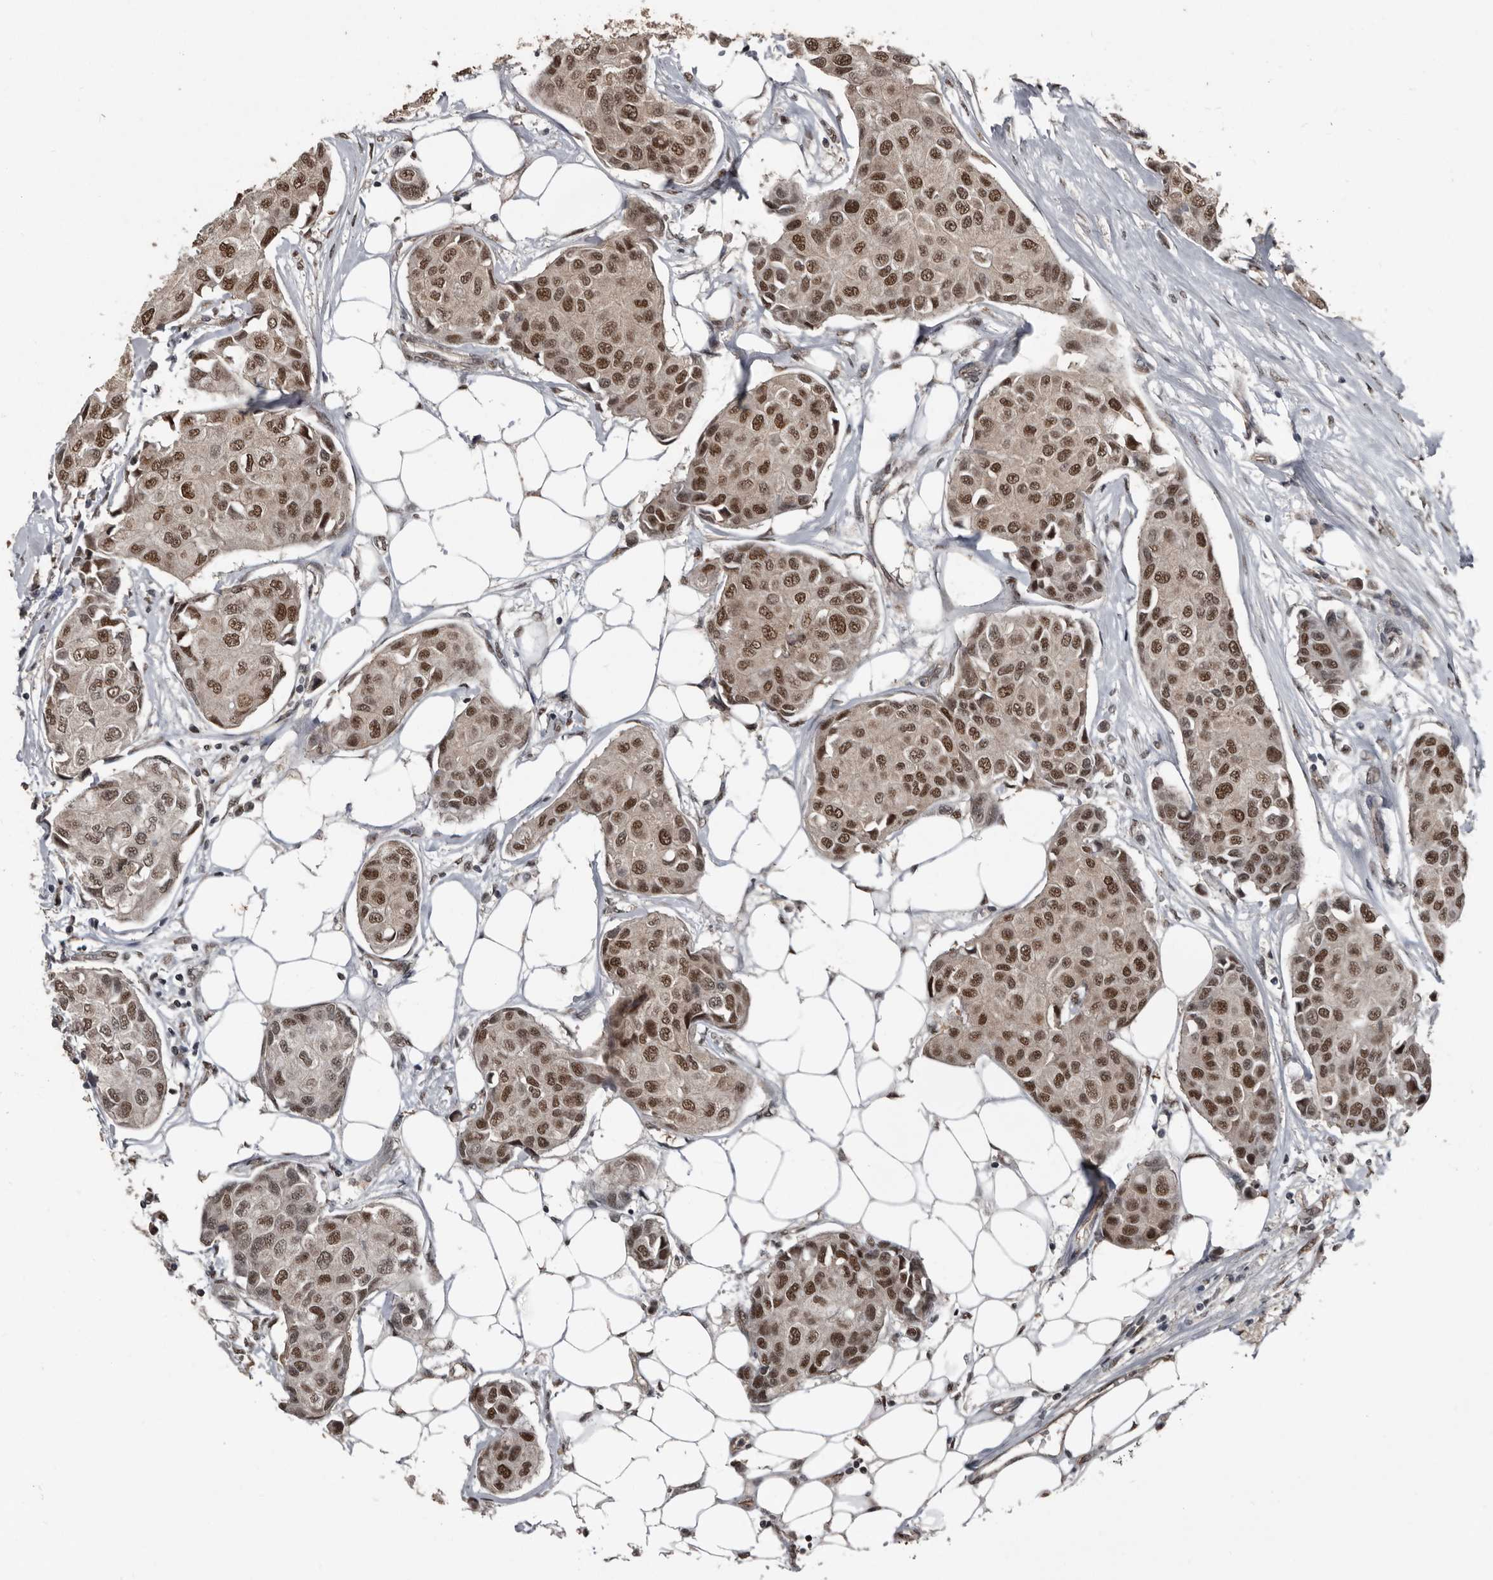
{"staining": {"intensity": "moderate", "quantity": ">75%", "location": "nuclear"}, "tissue": "breast cancer", "cell_type": "Tumor cells", "image_type": "cancer", "snomed": [{"axis": "morphology", "description": "Duct carcinoma"}, {"axis": "topography", "description": "Breast"}], "caption": "Moderate nuclear protein positivity is identified in about >75% of tumor cells in intraductal carcinoma (breast).", "gene": "CHD1L", "patient": {"sex": "female", "age": 80}}